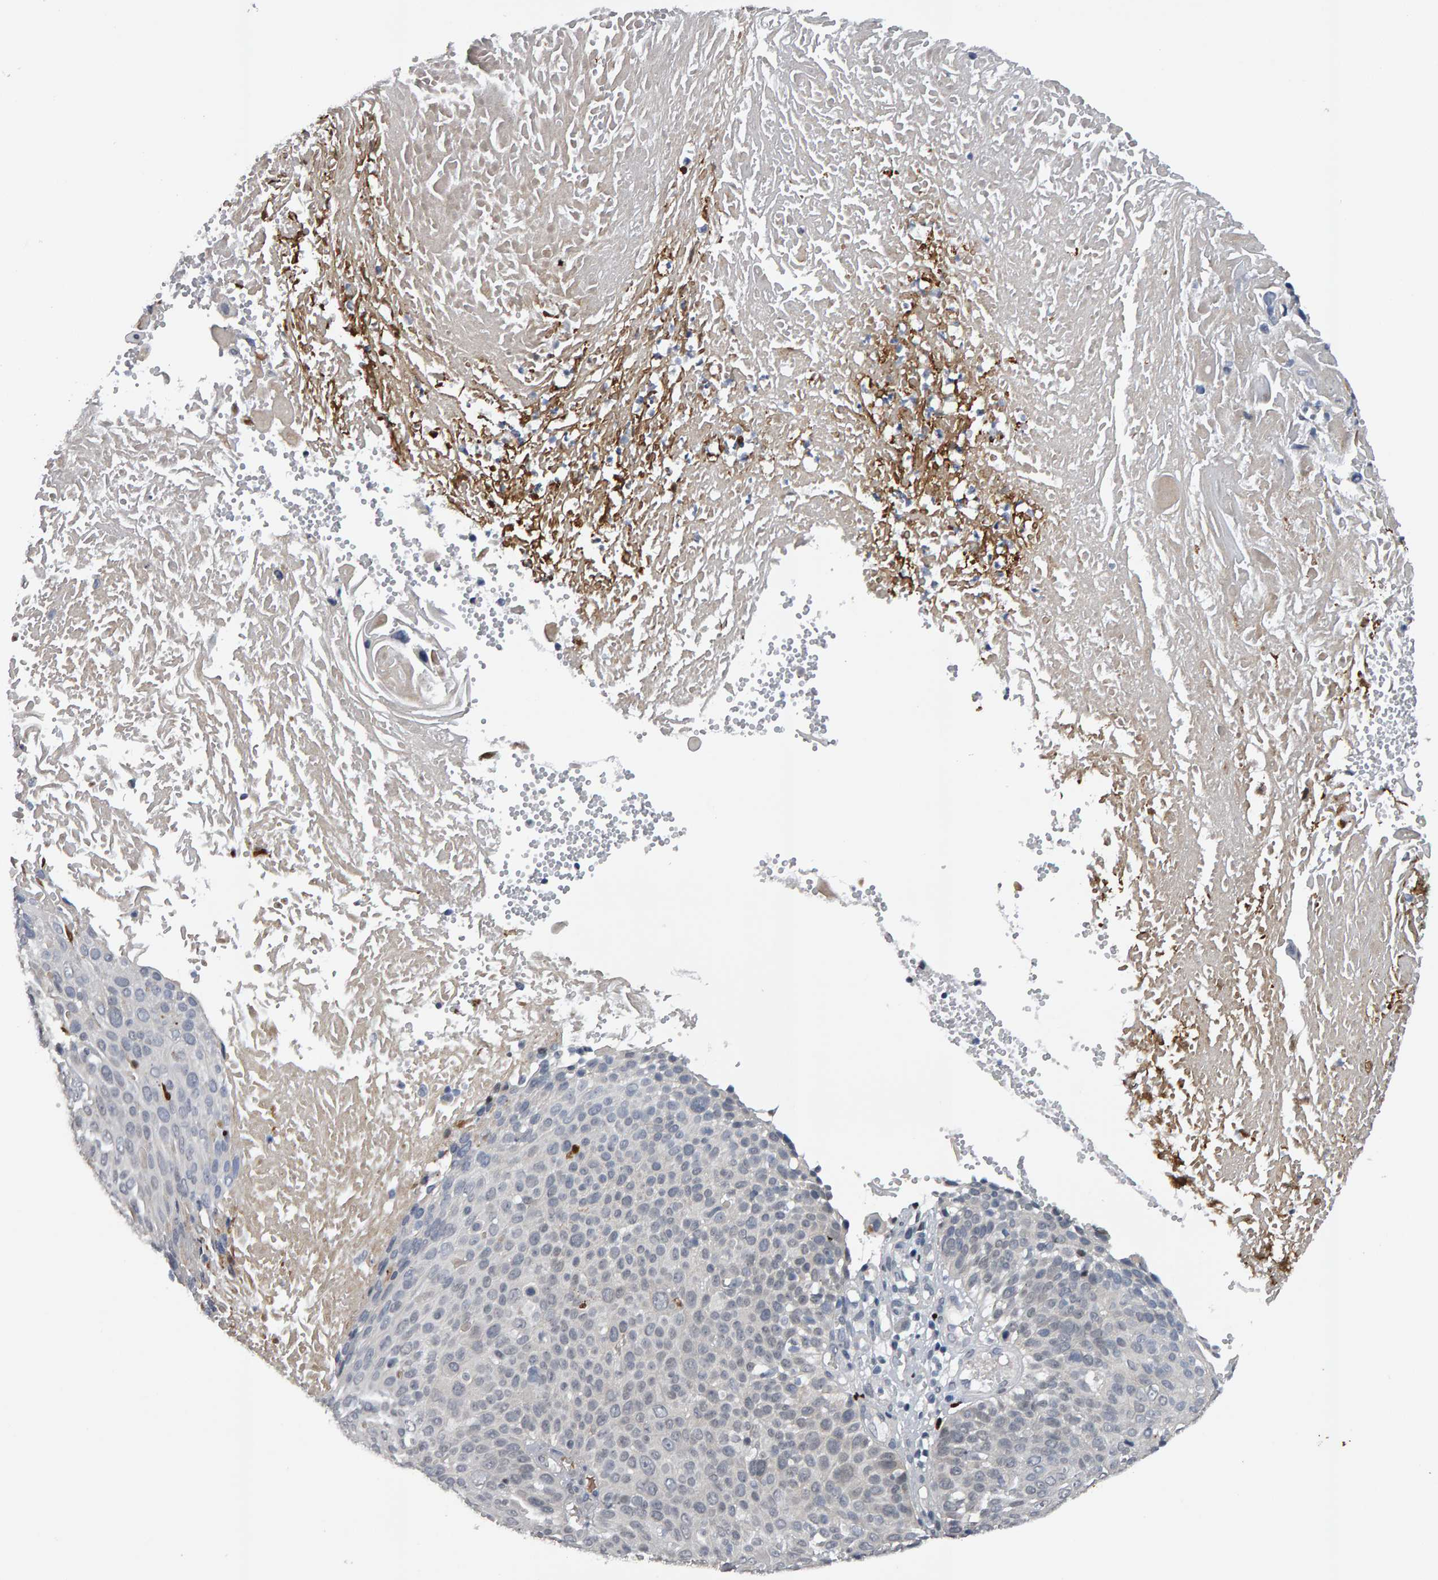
{"staining": {"intensity": "negative", "quantity": "none", "location": "none"}, "tissue": "cervical cancer", "cell_type": "Tumor cells", "image_type": "cancer", "snomed": [{"axis": "morphology", "description": "Squamous cell carcinoma, NOS"}, {"axis": "topography", "description": "Cervix"}], "caption": "This is a histopathology image of immunohistochemistry staining of squamous cell carcinoma (cervical), which shows no expression in tumor cells. (DAB immunohistochemistry (IHC) with hematoxylin counter stain).", "gene": "IPO8", "patient": {"sex": "female", "age": 74}}